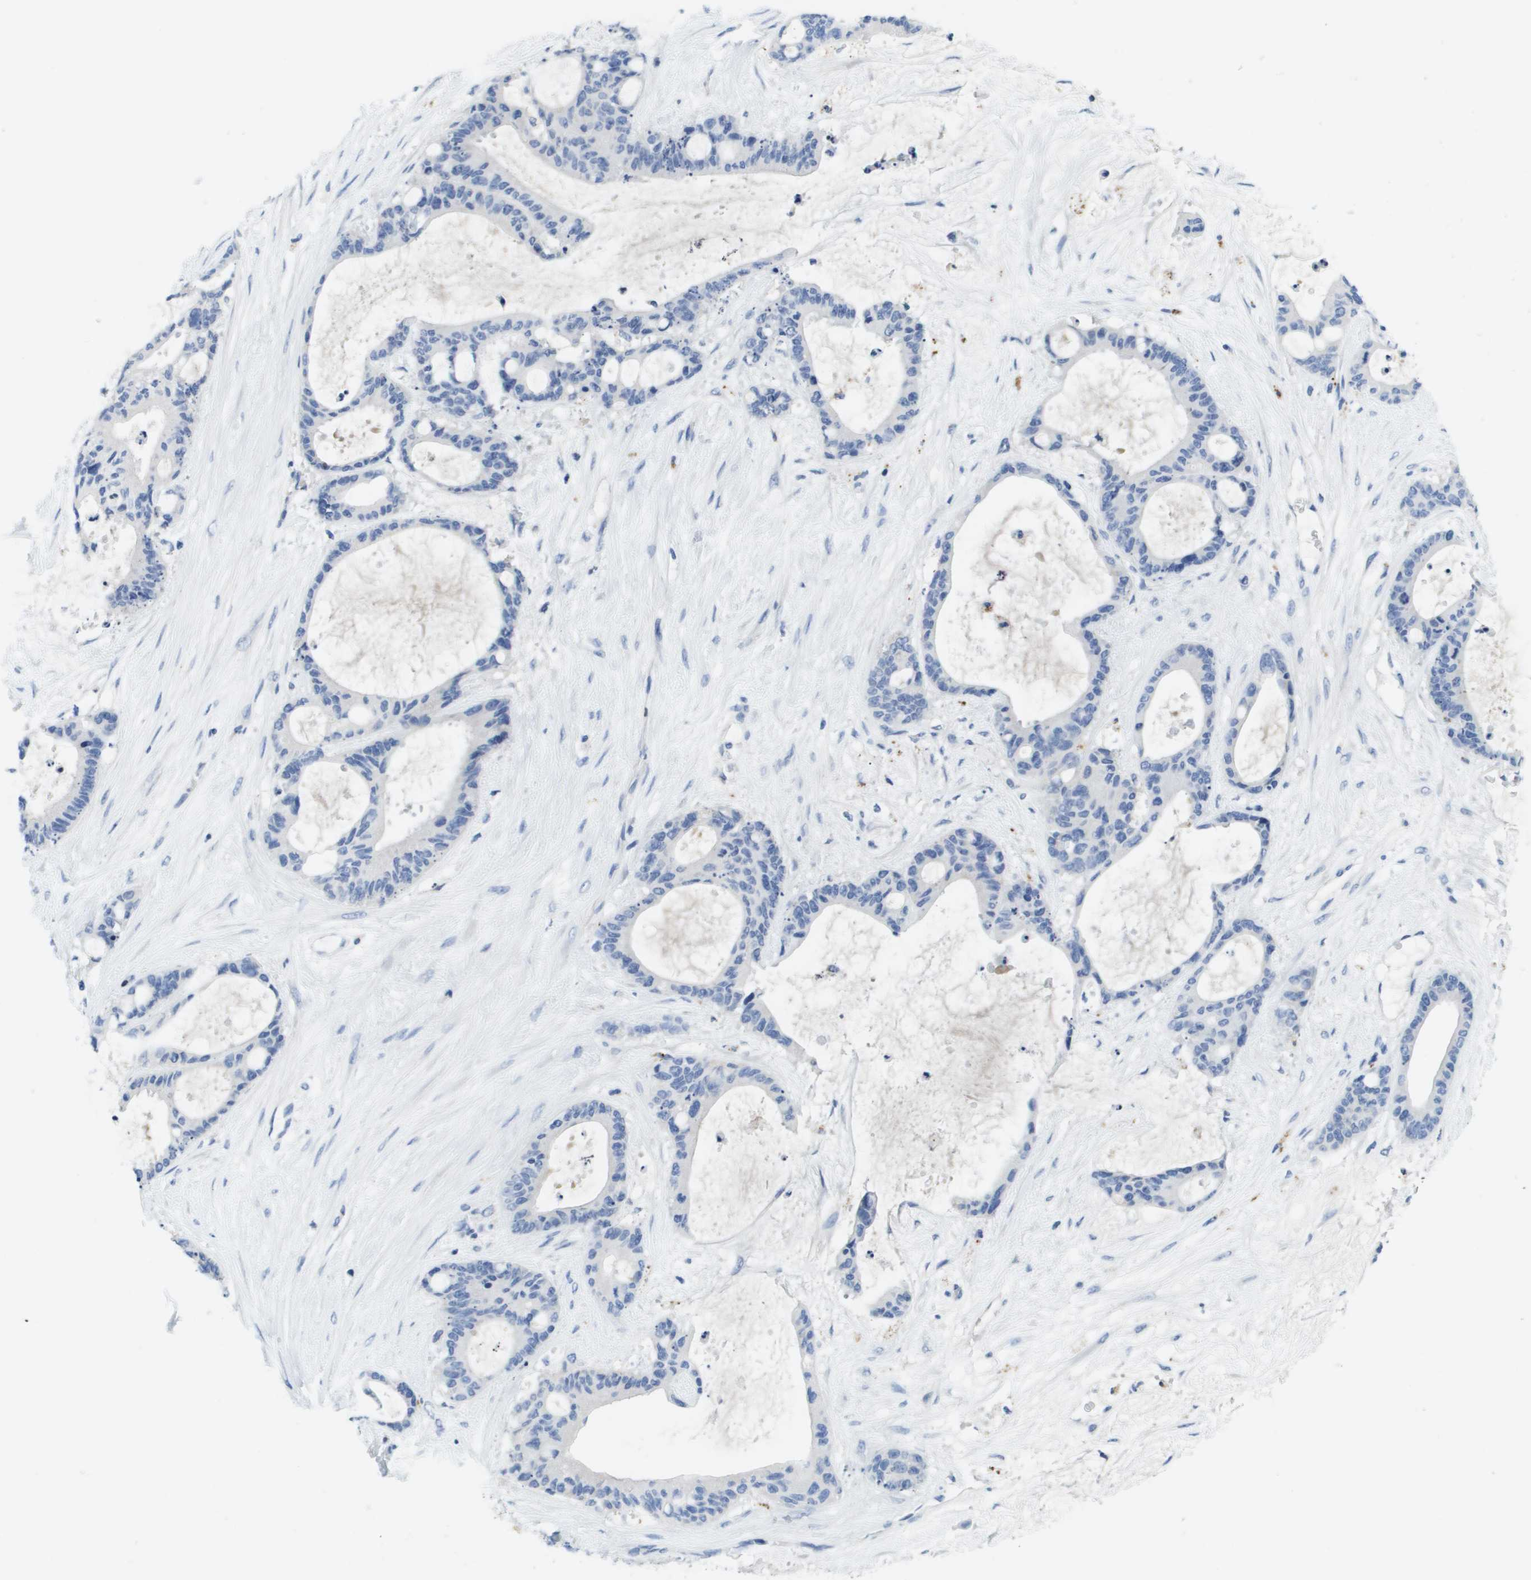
{"staining": {"intensity": "negative", "quantity": "none", "location": "none"}, "tissue": "liver cancer", "cell_type": "Tumor cells", "image_type": "cancer", "snomed": [{"axis": "morphology", "description": "Cholangiocarcinoma"}, {"axis": "topography", "description": "Liver"}], "caption": "DAB immunohistochemical staining of human liver cholangiocarcinoma exhibits no significant expression in tumor cells.", "gene": "MS4A1", "patient": {"sex": "female", "age": 73}}